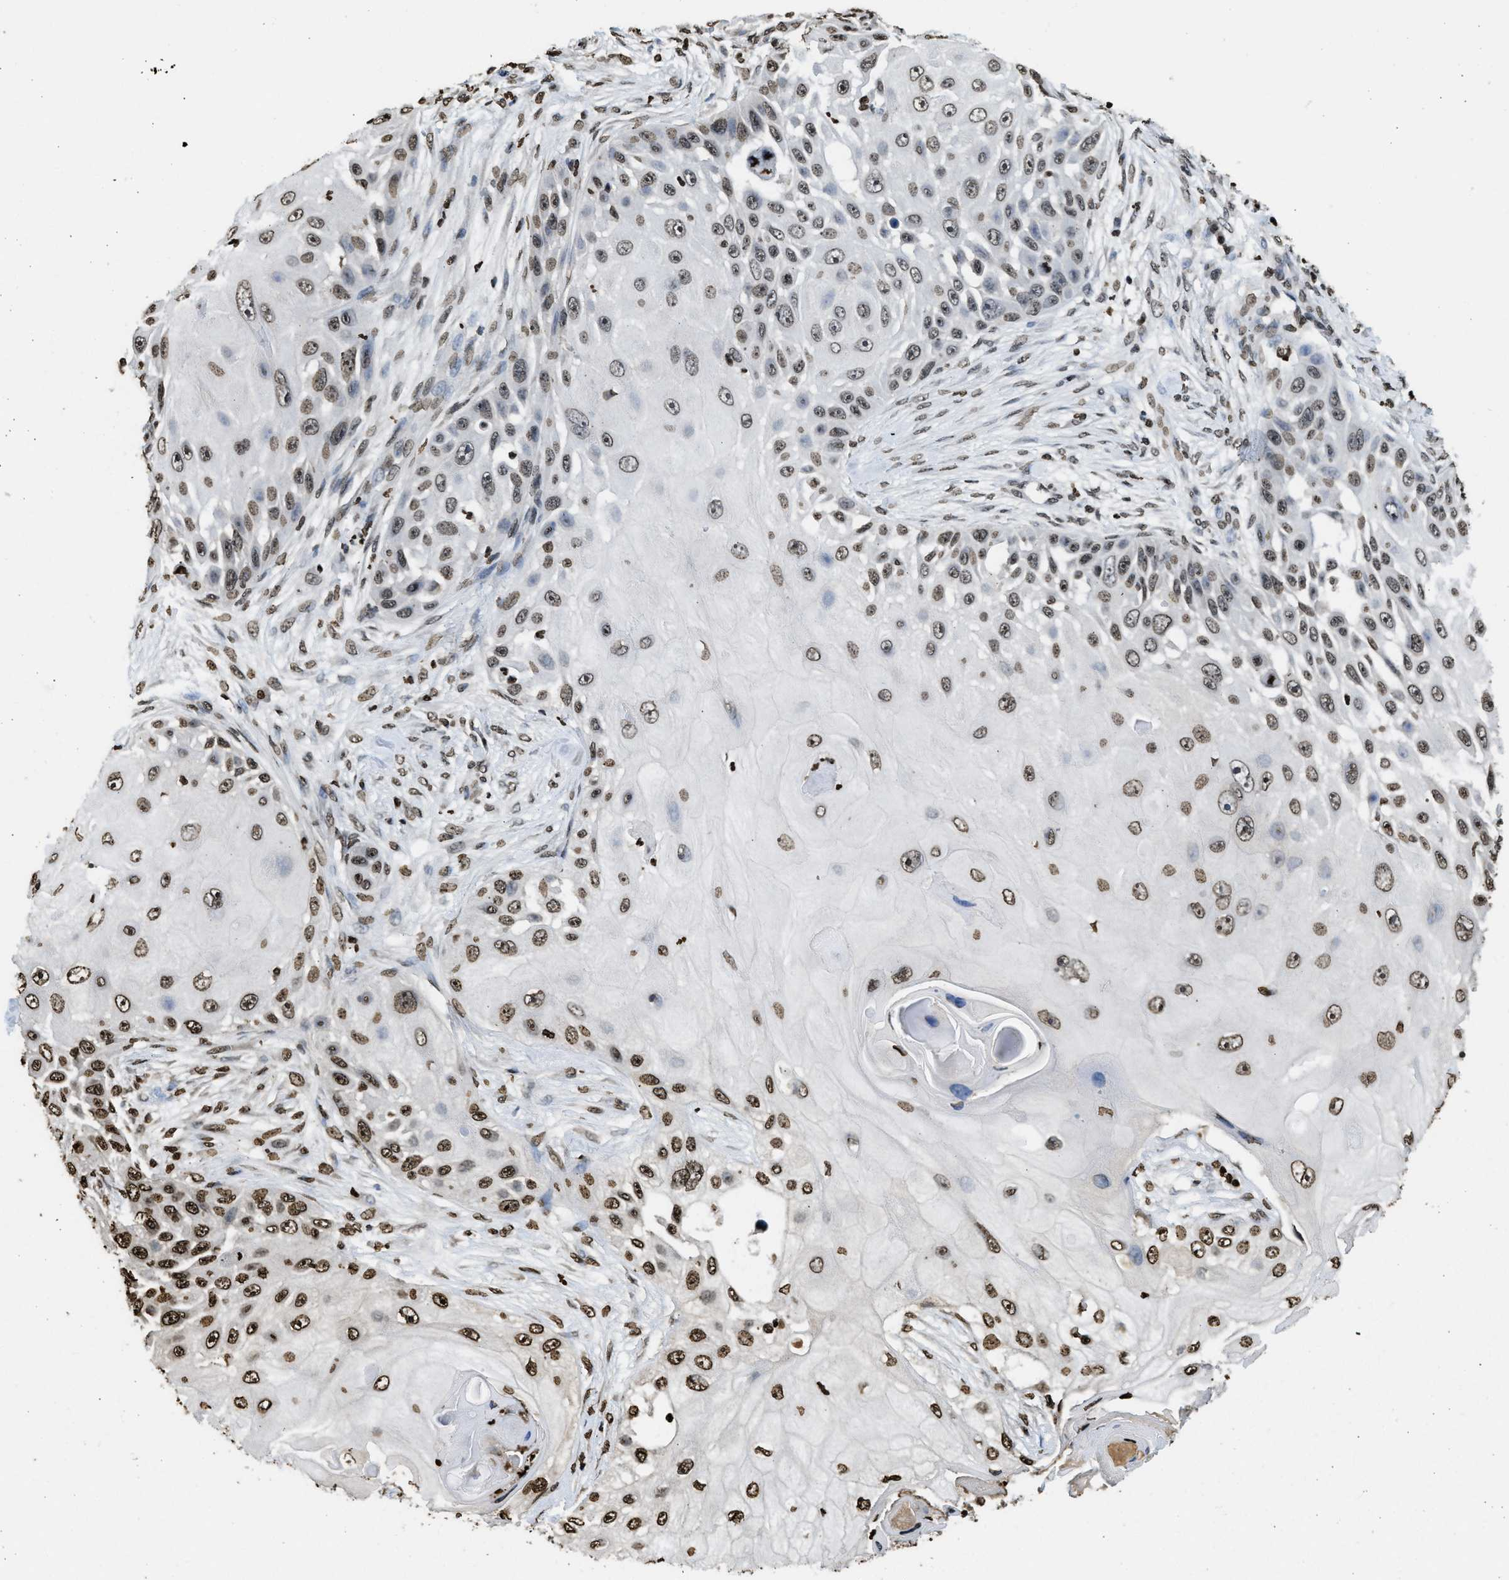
{"staining": {"intensity": "moderate", "quantity": ">75%", "location": "nuclear"}, "tissue": "skin cancer", "cell_type": "Tumor cells", "image_type": "cancer", "snomed": [{"axis": "morphology", "description": "Squamous cell carcinoma, NOS"}, {"axis": "topography", "description": "Skin"}], "caption": "DAB (3,3'-diaminobenzidine) immunohistochemical staining of human skin squamous cell carcinoma reveals moderate nuclear protein expression in about >75% of tumor cells.", "gene": "RRAGC", "patient": {"sex": "female", "age": 44}}